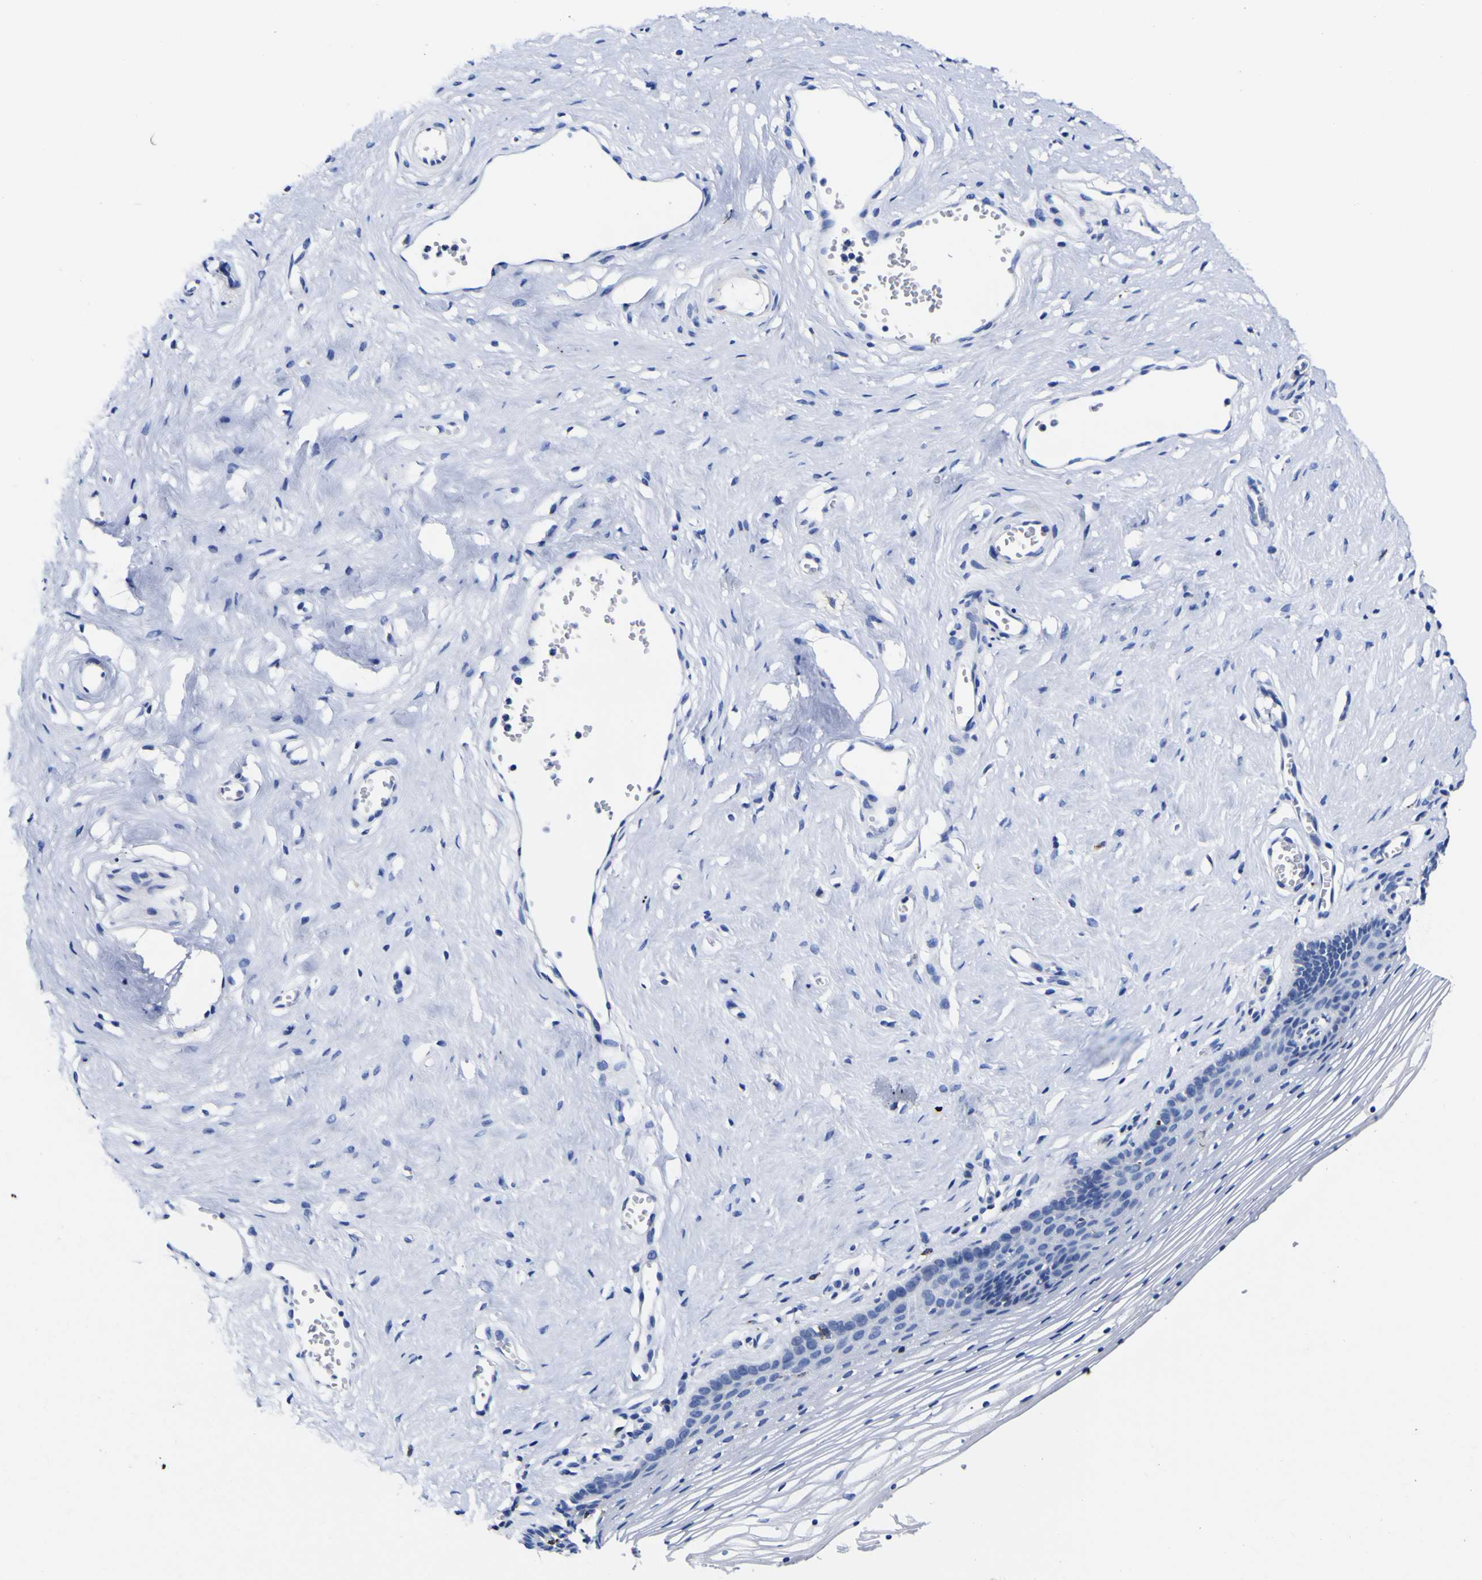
{"staining": {"intensity": "negative", "quantity": "none", "location": "none"}, "tissue": "vagina", "cell_type": "Squamous epithelial cells", "image_type": "normal", "snomed": [{"axis": "morphology", "description": "Normal tissue, NOS"}, {"axis": "topography", "description": "Vagina"}], "caption": "This is an IHC micrograph of normal vagina. There is no expression in squamous epithelial cells.", "gene": "HLA", "patient": {"sex": "female", "age": 32}}